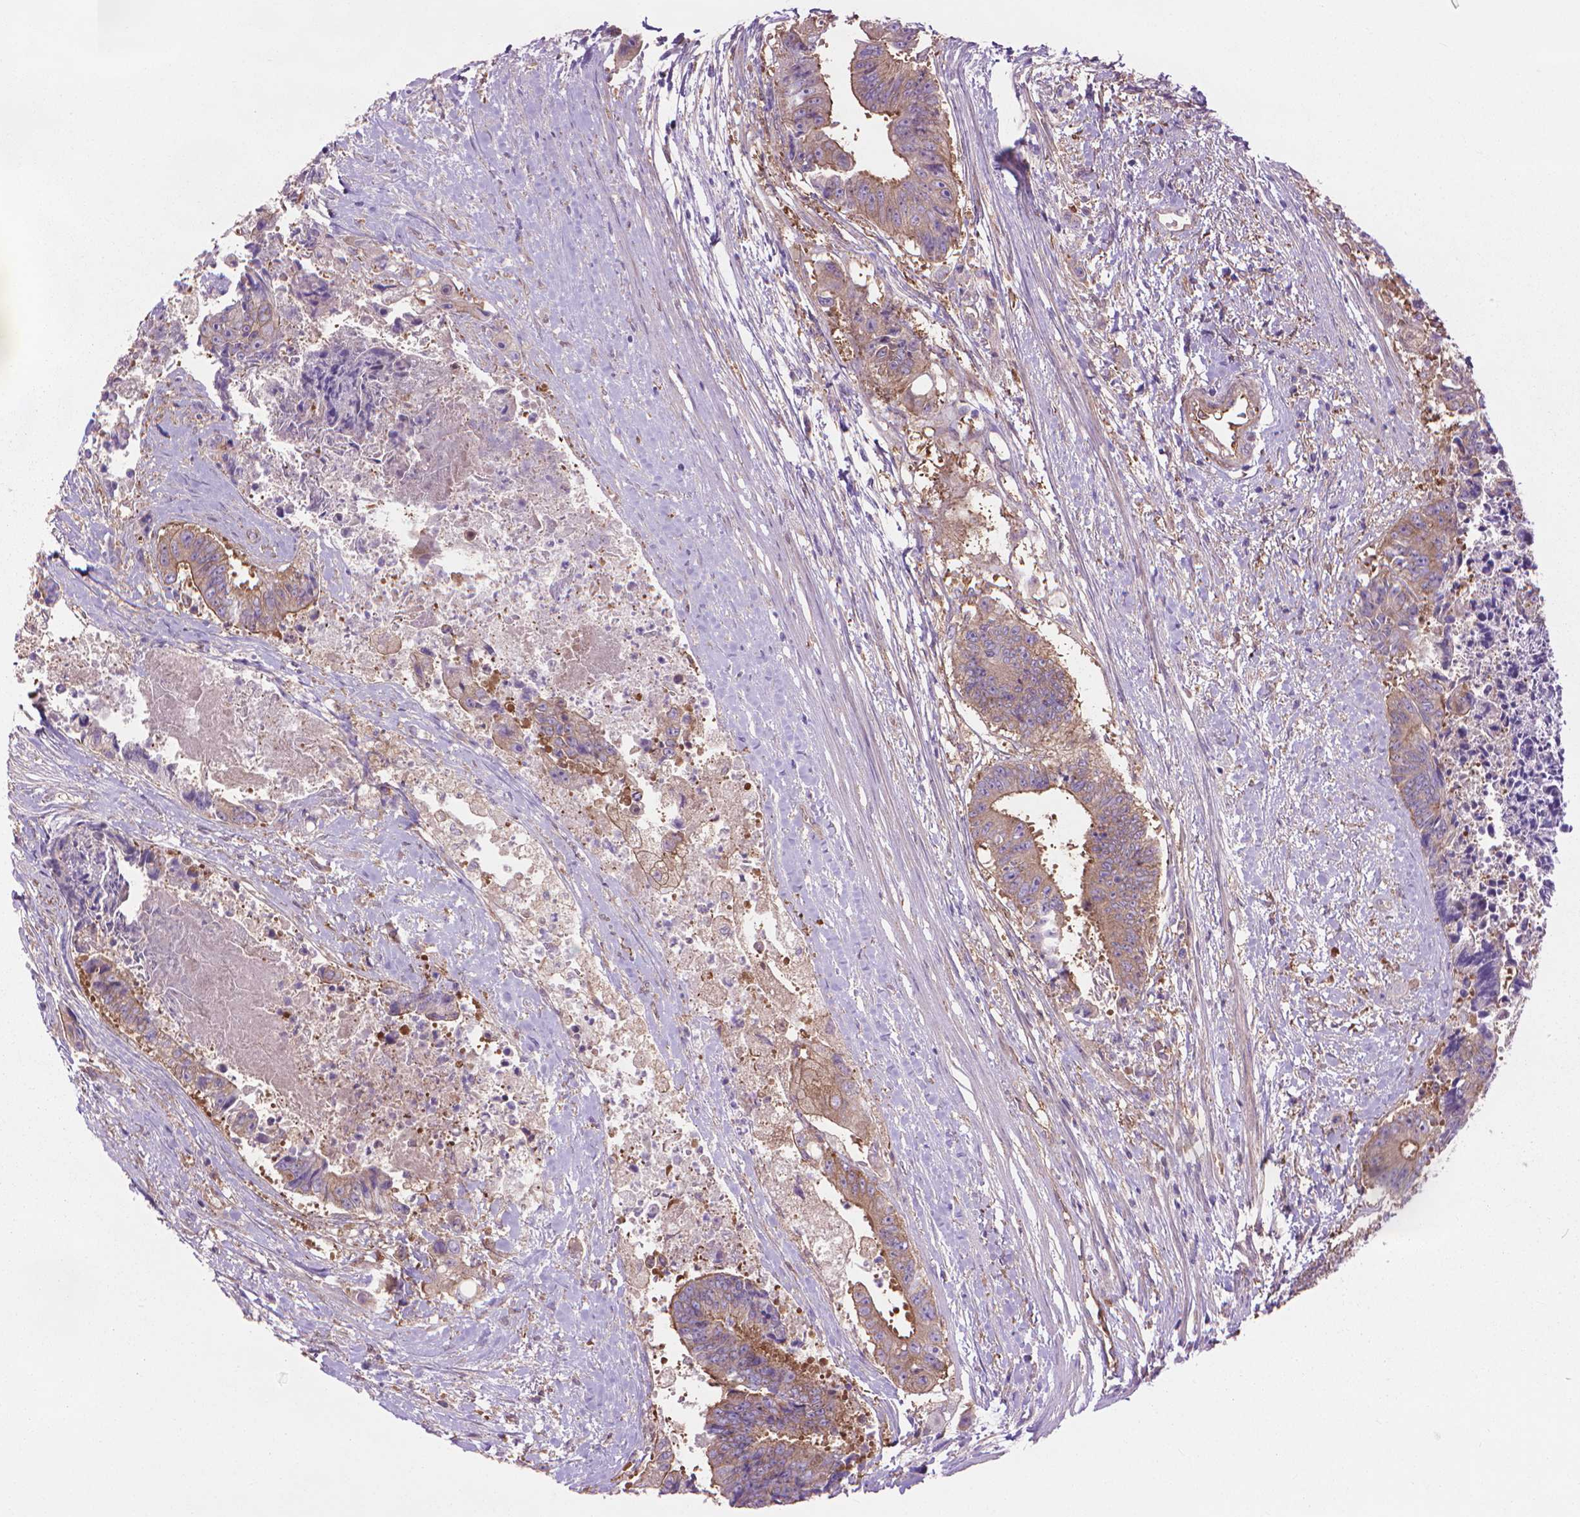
{"staining": {"intensity": "moderate", "quantity": ">75%", "location": "cytoplasmic/membranous"}, "tissue": "colorectal cancer", "cell_type": "Tumor cells", "image_type": "cancer", "snomed": [{"axis": "morphology", "description": "Adenocarcinoma, NOS"}, {"axis": "topography", "description": "Rectum"}], "caption": "IHC histopathology image of neoplastic tissue: colorectal adenocarcinoma stained using immunohistochemistry (IHC) exhibits medium levels of moderate protein expression localized specifically in the cytoplasmic/membranous of tumor cells, appearing as a cytoplasmic/membranous brown color.", "gene": "CORO1B", "patient": {"sex": "male", "age": 54}}